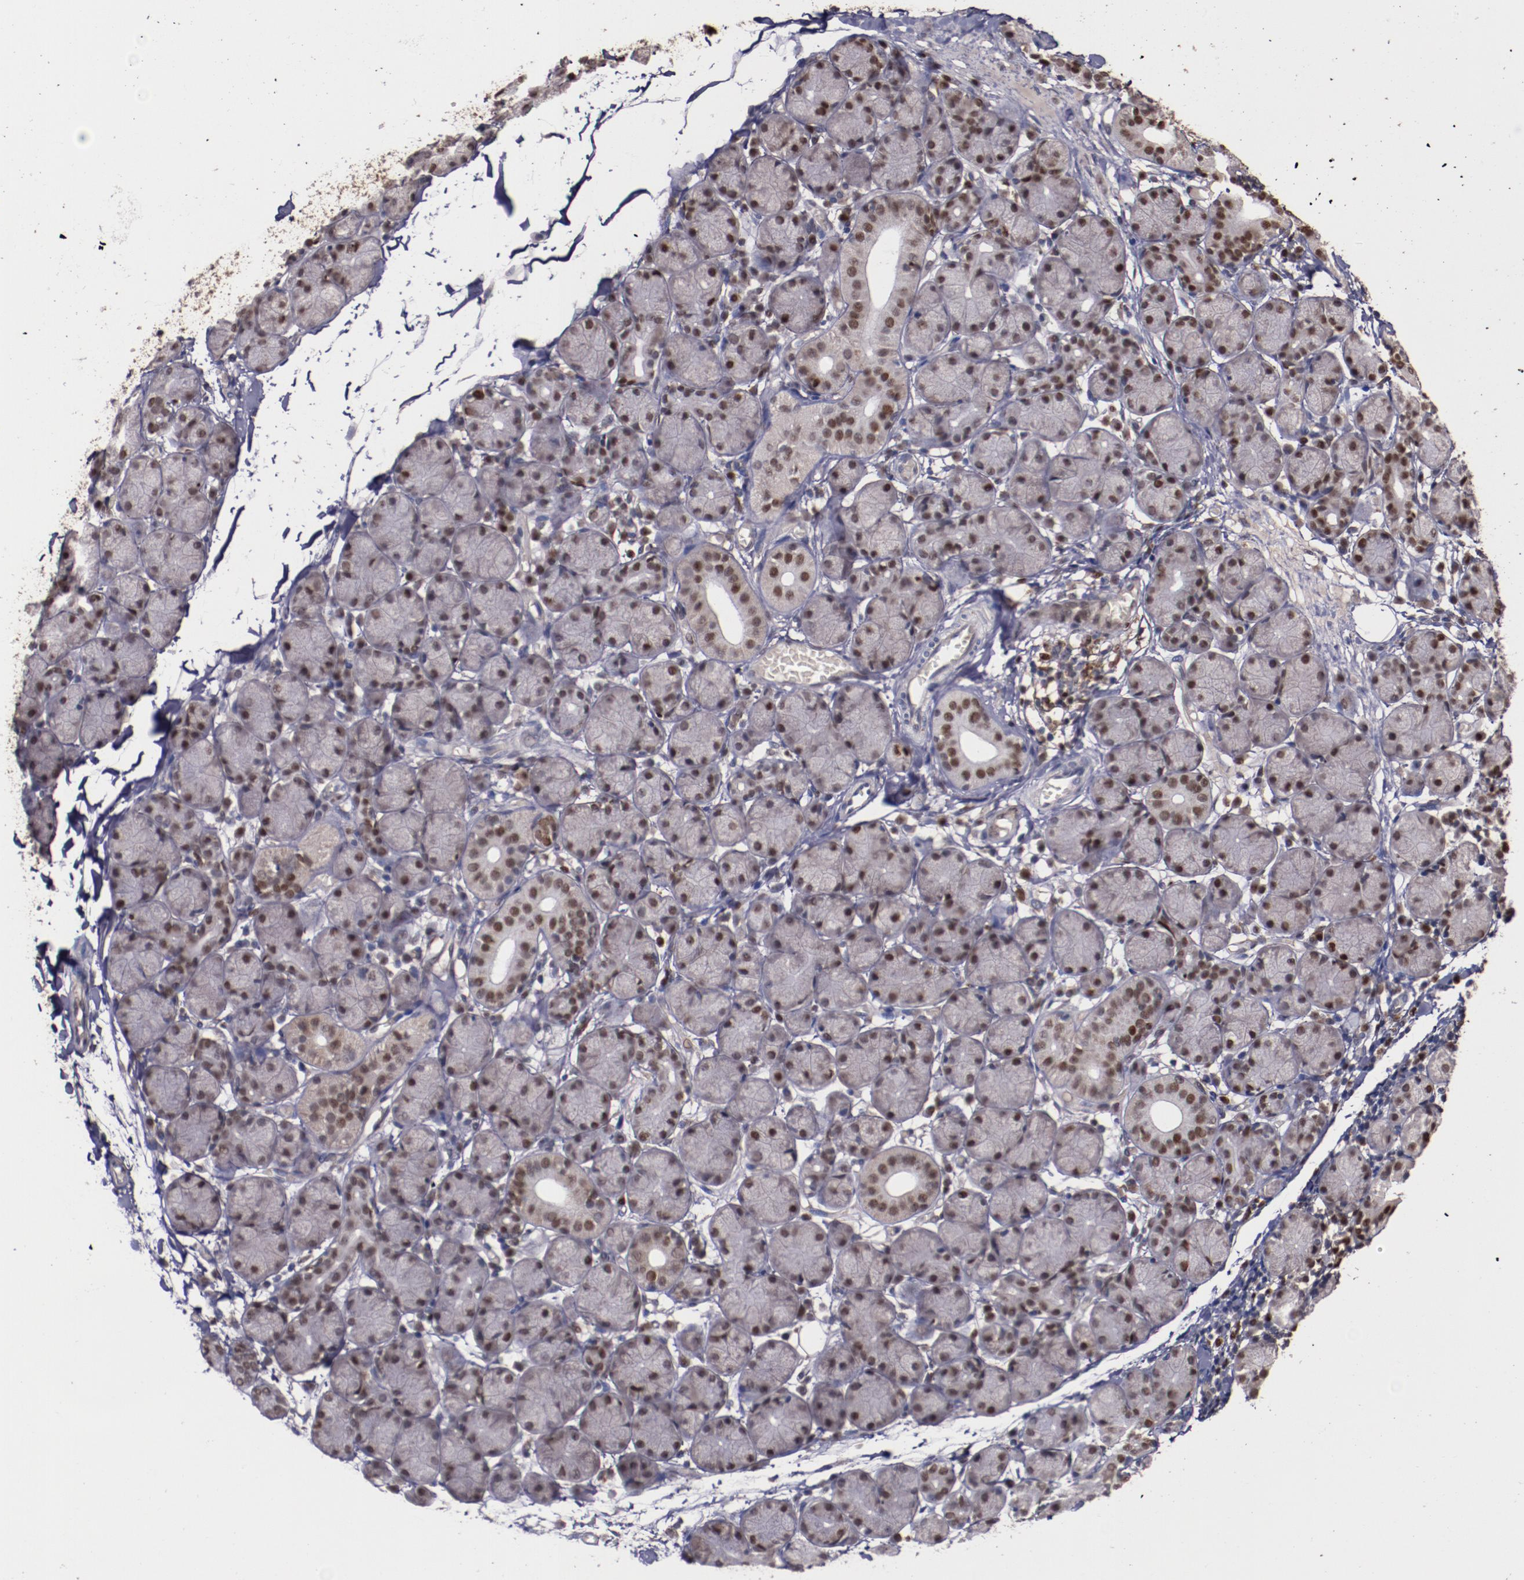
{"staining": {"intensity": "moderate", "quantity": "25%-75%", "location": "nuclear"}, "tissue": "salivary gland", "cell_type": "Glandular cells", "image_type": "normal", "snomed": [{"axis": "morphology", "description": "Normal tissue, NOS"}, {"axis": "topography", "description": "Salivary gland"}], "caption": "Immunohistochemistry (IHC) micrograph of unremarkable salivary gland stained for a protein (brown), which demonstrates medium levels of moderate nuclear expression in about 25%-75% of glandular cells.", "gene": "CHEK2", "patient": {"sex": "female", "age": 24}}